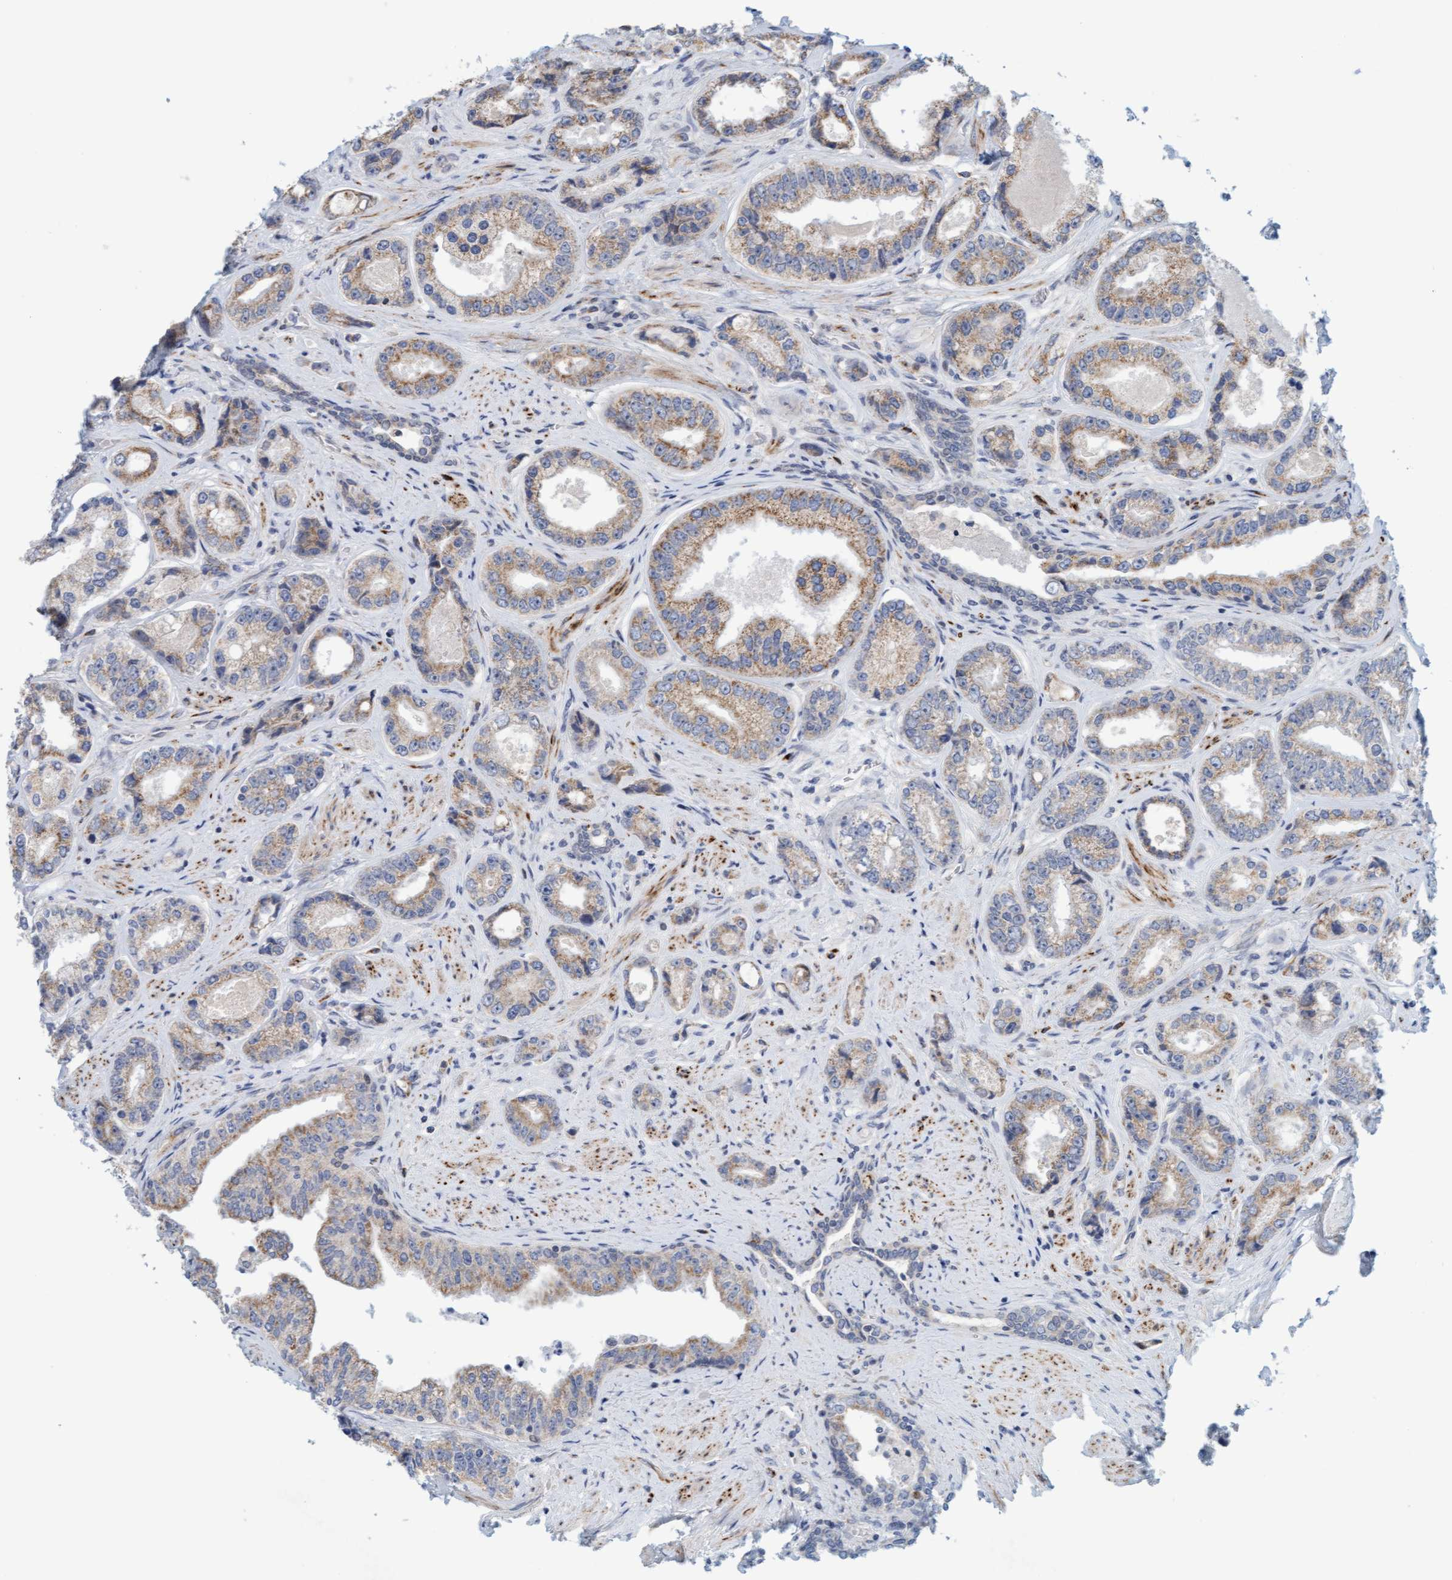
{"staining": {"intensity": "weak", "quantity": "25%-75%", "location": "cytoplasmic/membranous"}, "tissue": "prostate cancer", "cell_type": "Tumor cells", "image_type": "cancer", "snomed": [{"axis": "morphology", "description": "Adenocarcinoma, High grade"}, {"axis": "topography", "description": "Prostate"}], "caption": "This image shows IHC staining of human prostate high-grade adenocarcinoma, with low weak cytoplasmic/membranous staining in about 25%-75% of tumor cells.", "gene": "ZC3H3", "patient": {"sex": "male", "age": 61}}